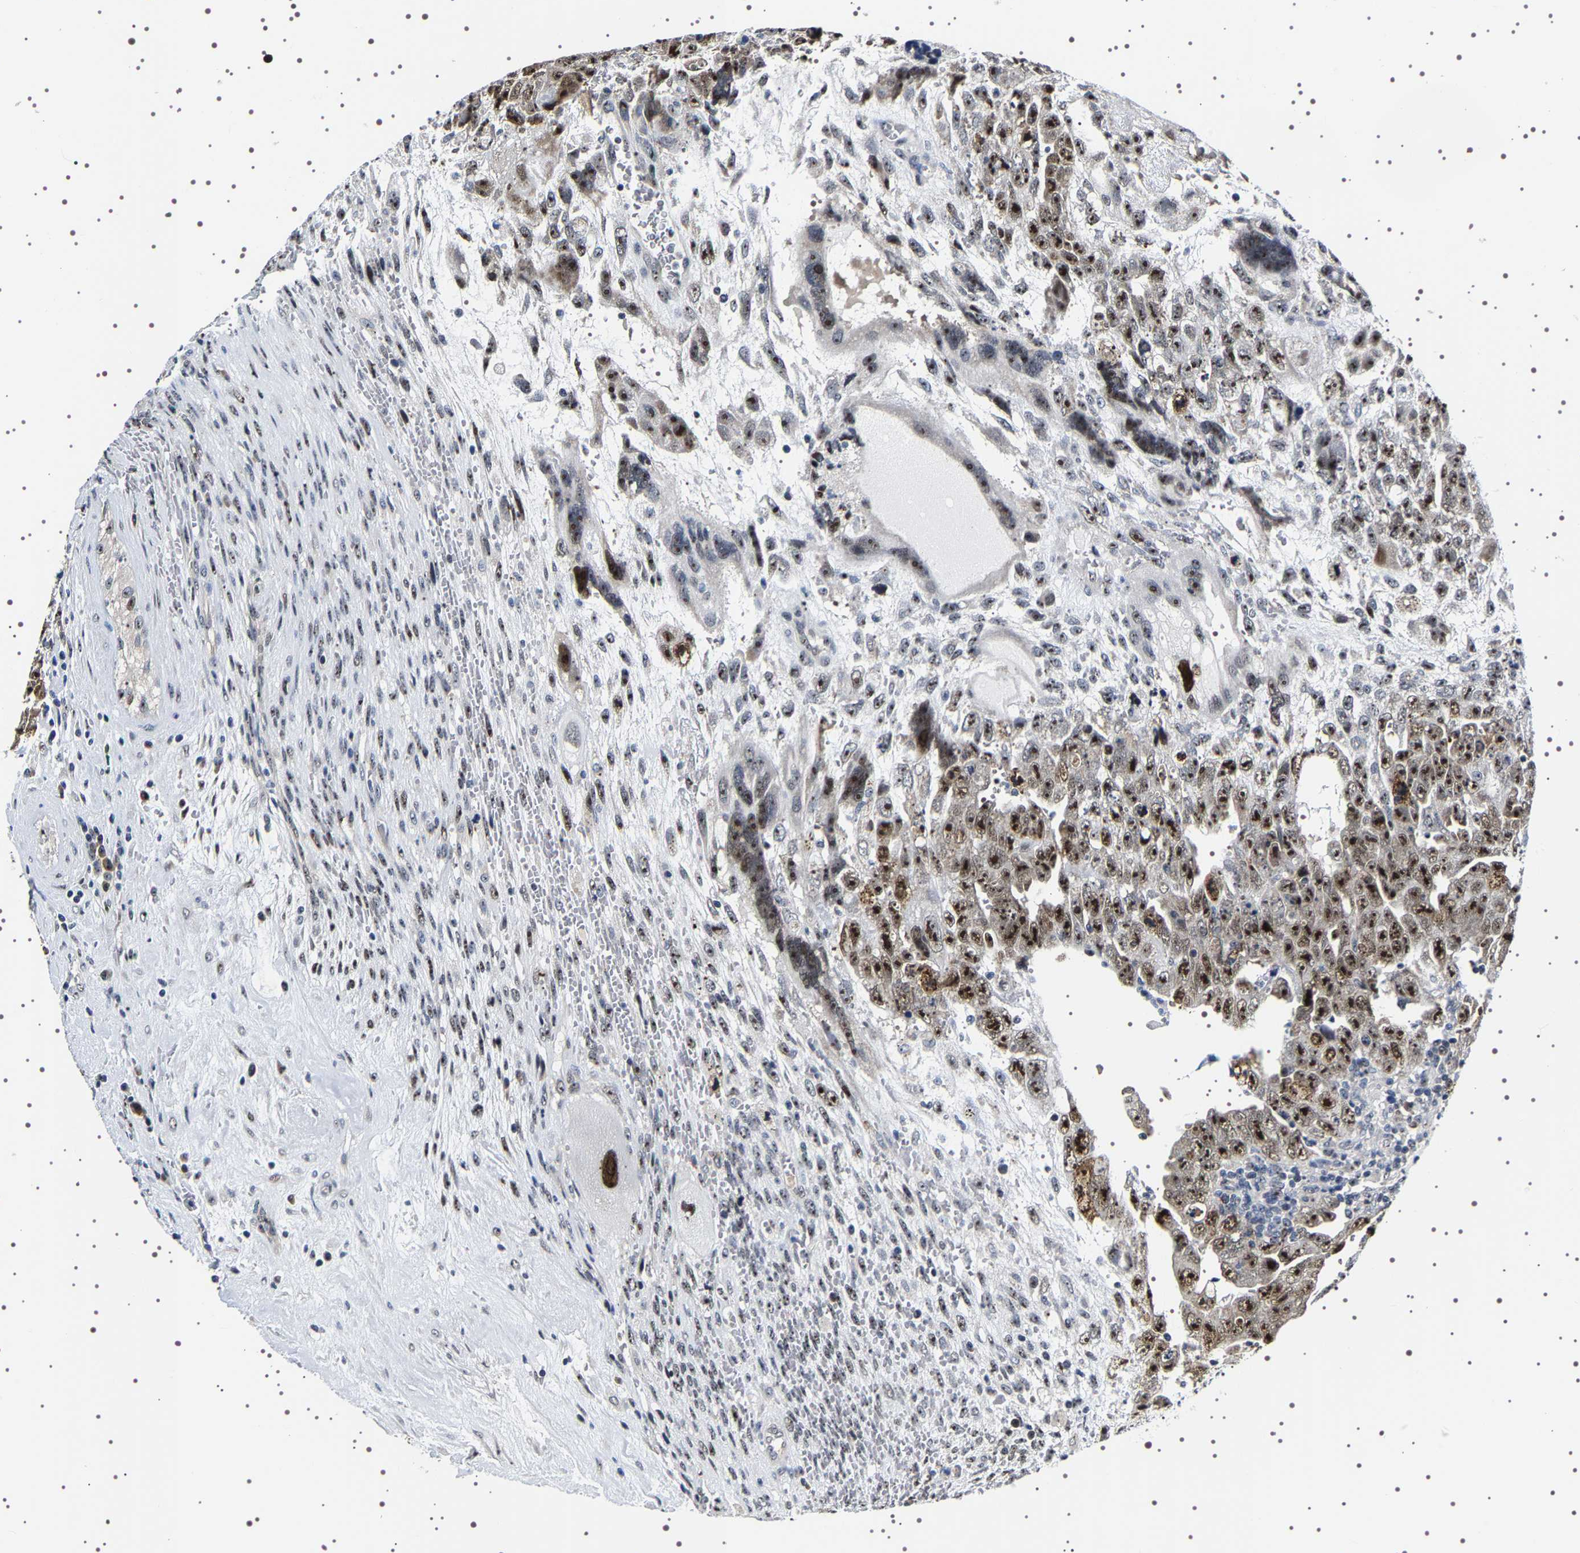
{"staining": {"intensity": "strong", "quantity": ">75%", "location": "nuclear"}, "tissue": "testis cancer", "cell_type": "Tumor cells", "image_type": "cancer", "snomed": [{"axis": "morphology", "description": "Carcinoma, Embryonal, NOS"}, {"axis": "topography", "description": "Testis"}], "caption": "A high-resolution histopathology image shows immunohistochemistry (IHC) staining of embryonal carcinoma (testis), which reveals strong nuclear positivity in approximately >75% of tumor cells.", "gene": "GNL3", "patient": {"sex": "male", "age": 28}}